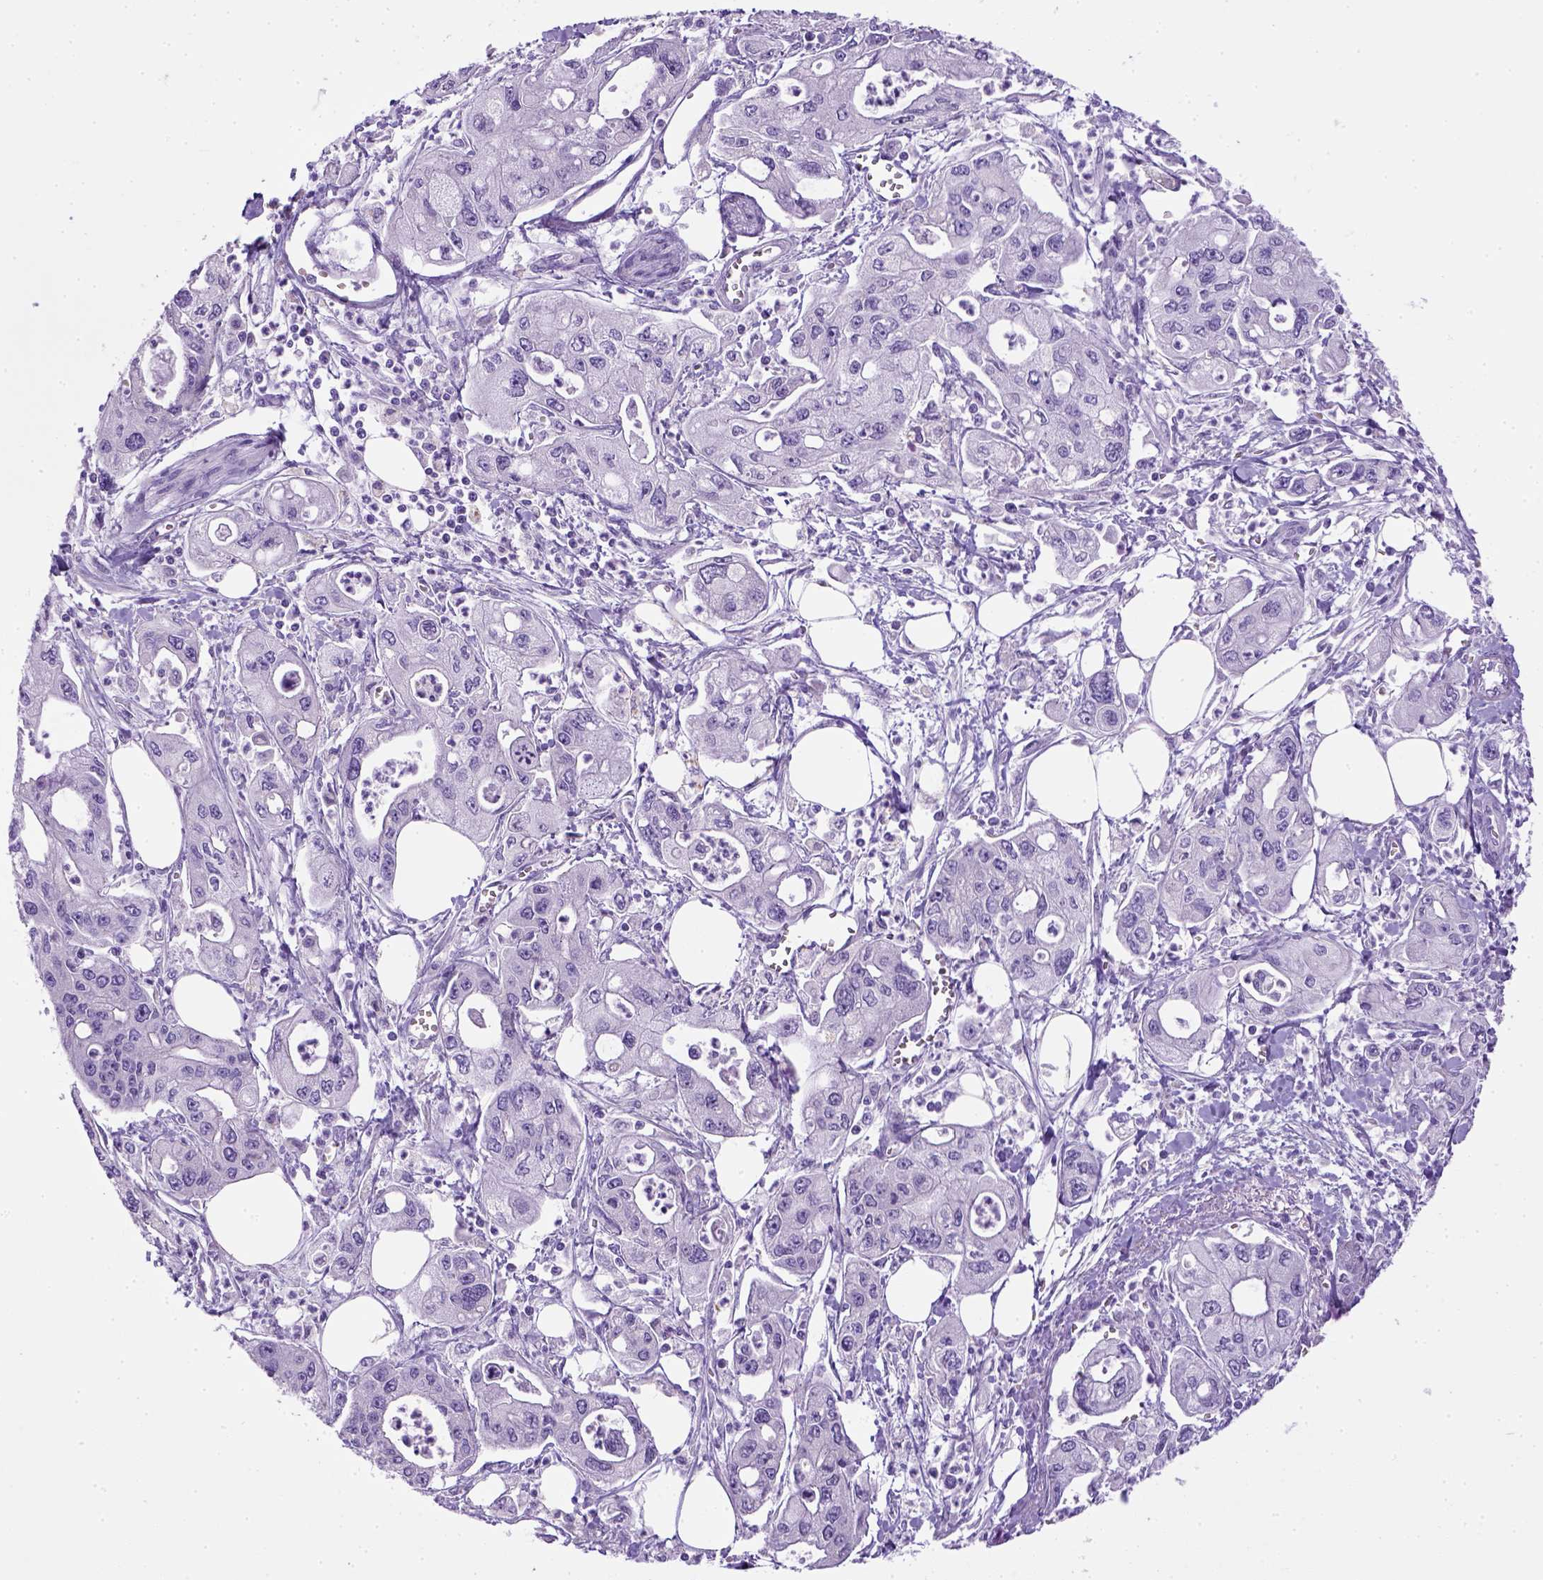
{"staining": {"intensity": "negative", "quantity": "none", "location": "none"}, "tissue": "pancreatic cancer", "cell_type": "Tumor cells", "image_type": "cancer", "snomed": [{"axis": "morphology", "description": "Adenocarcinoma, NOS"}, {"axis": "topography", "description": "Pancreas"}], "caption": "Human pancreatic cancer (adenocarcinoma) stained for a protein using immunohistochemistry (IHC) demonstrates no positivity in tumor cells.", "gene": "KRT71", "patient": {"sex": "male", "age": 70}}